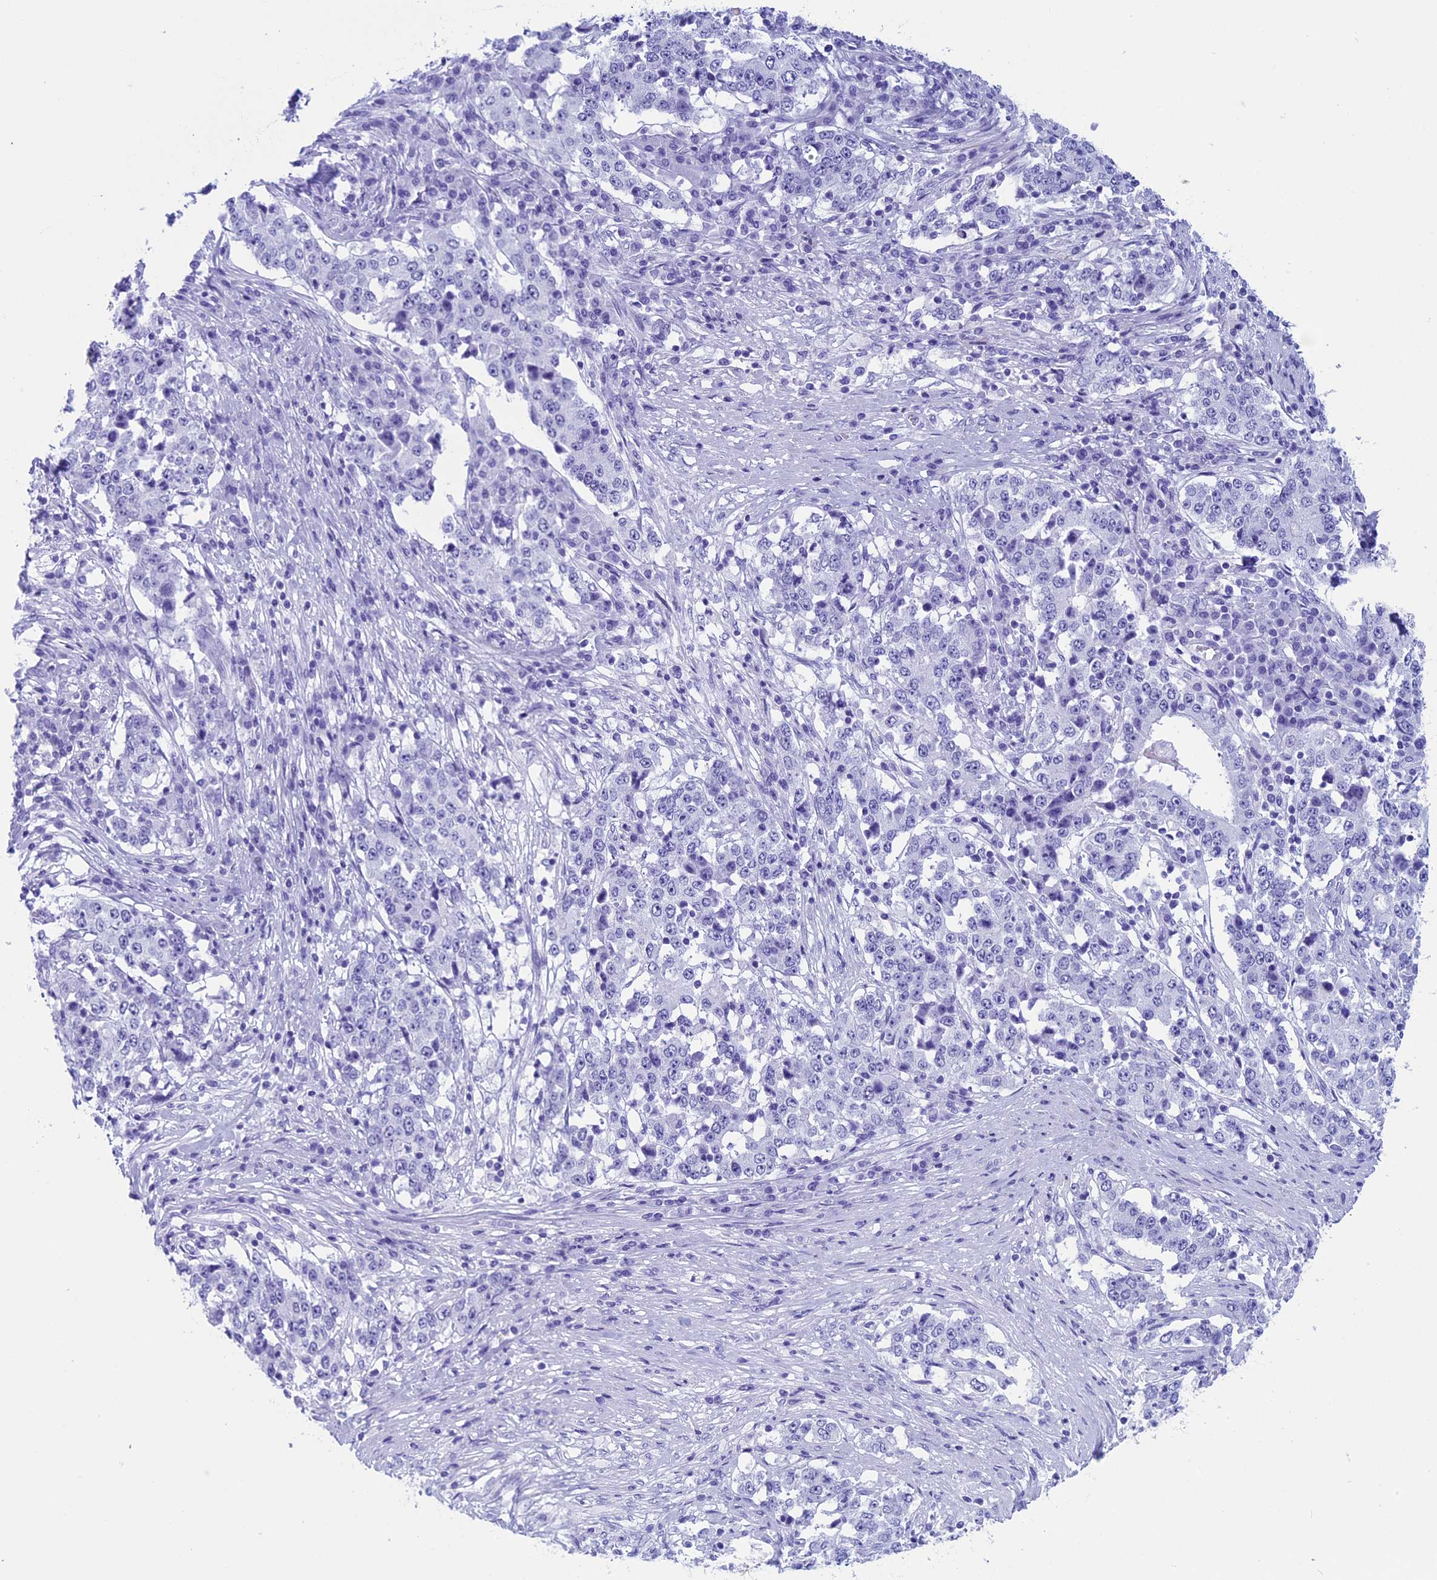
{"staining": {"intensity": "negative", "quantity": "none", "location": "none"}, "tissue": "stomach cancer", "cell_type": "Tumor cells", "image_type": "cancer", "snomed": [{"axis": "morphology", "description": "Adenocarcinoma, NOS"}, {"axis": "topography", "description": "Stomach"}], "caption": "Stomach adenocarcinoma was stained to show a protein in brown. There is no significant staining in tumor cells. Brightfield microscopy of immunohistochemistry (IHC) stained with DAB (brown) and hematoxylin (blue), captured at high magnification.", "gene": "FAM169A", "patient": {"sex": "male", "age": 59}}